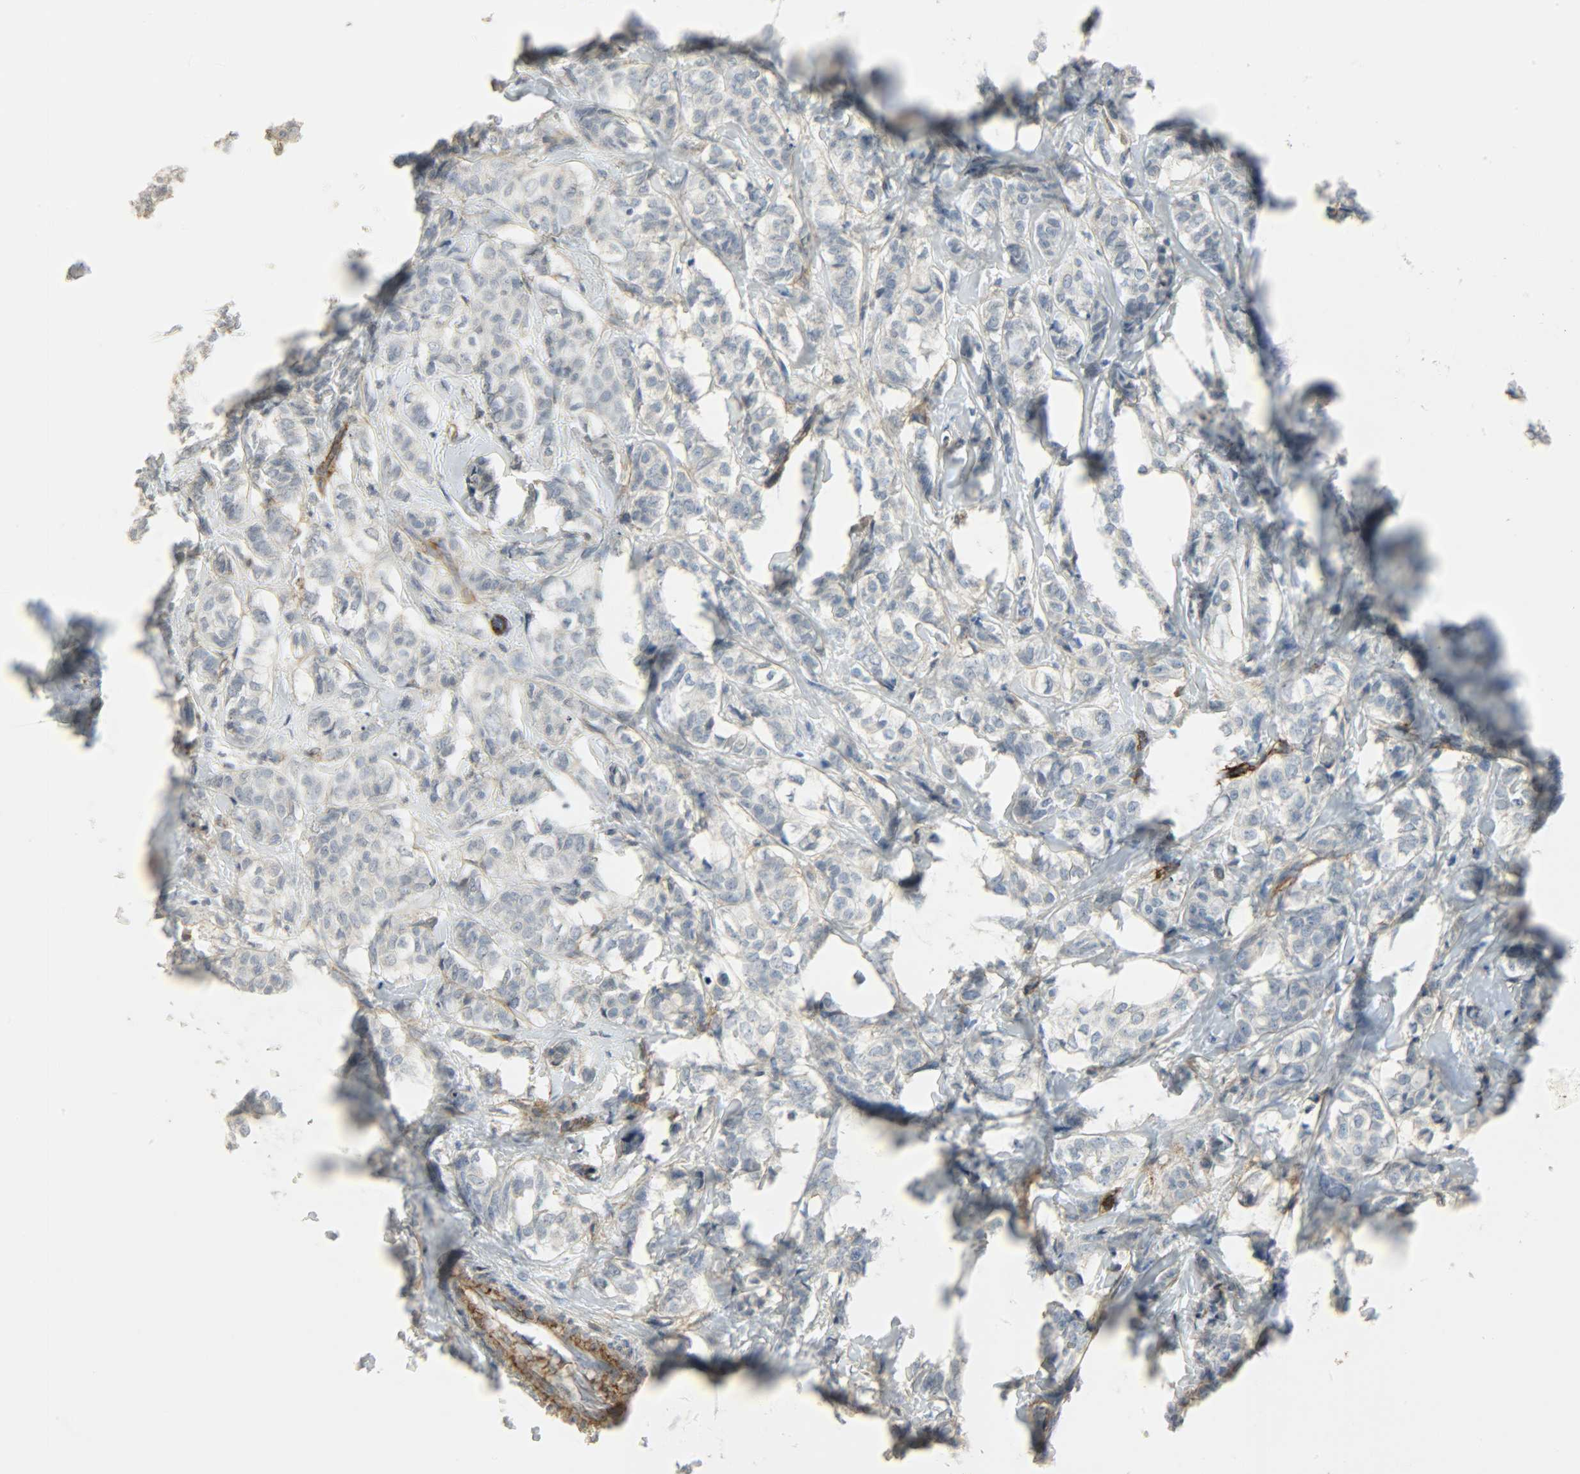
{"staining": {"intensity": "negative", "quantity": "none", "location": "none"}, "tissue": "breast cancer", "cell_type": "Tumor cells", "image_type": "cancer", "snomed": [{"axis": "morphology", "description": "Lobular carcinoma"}, {"axis": "topography", "description": "Breast"}], "caption": "There is no significant expression in tumor cells of breast lobular carcinoma.", "gene": "ENPEP", "patient": {"sex": "female", "age": 60}}